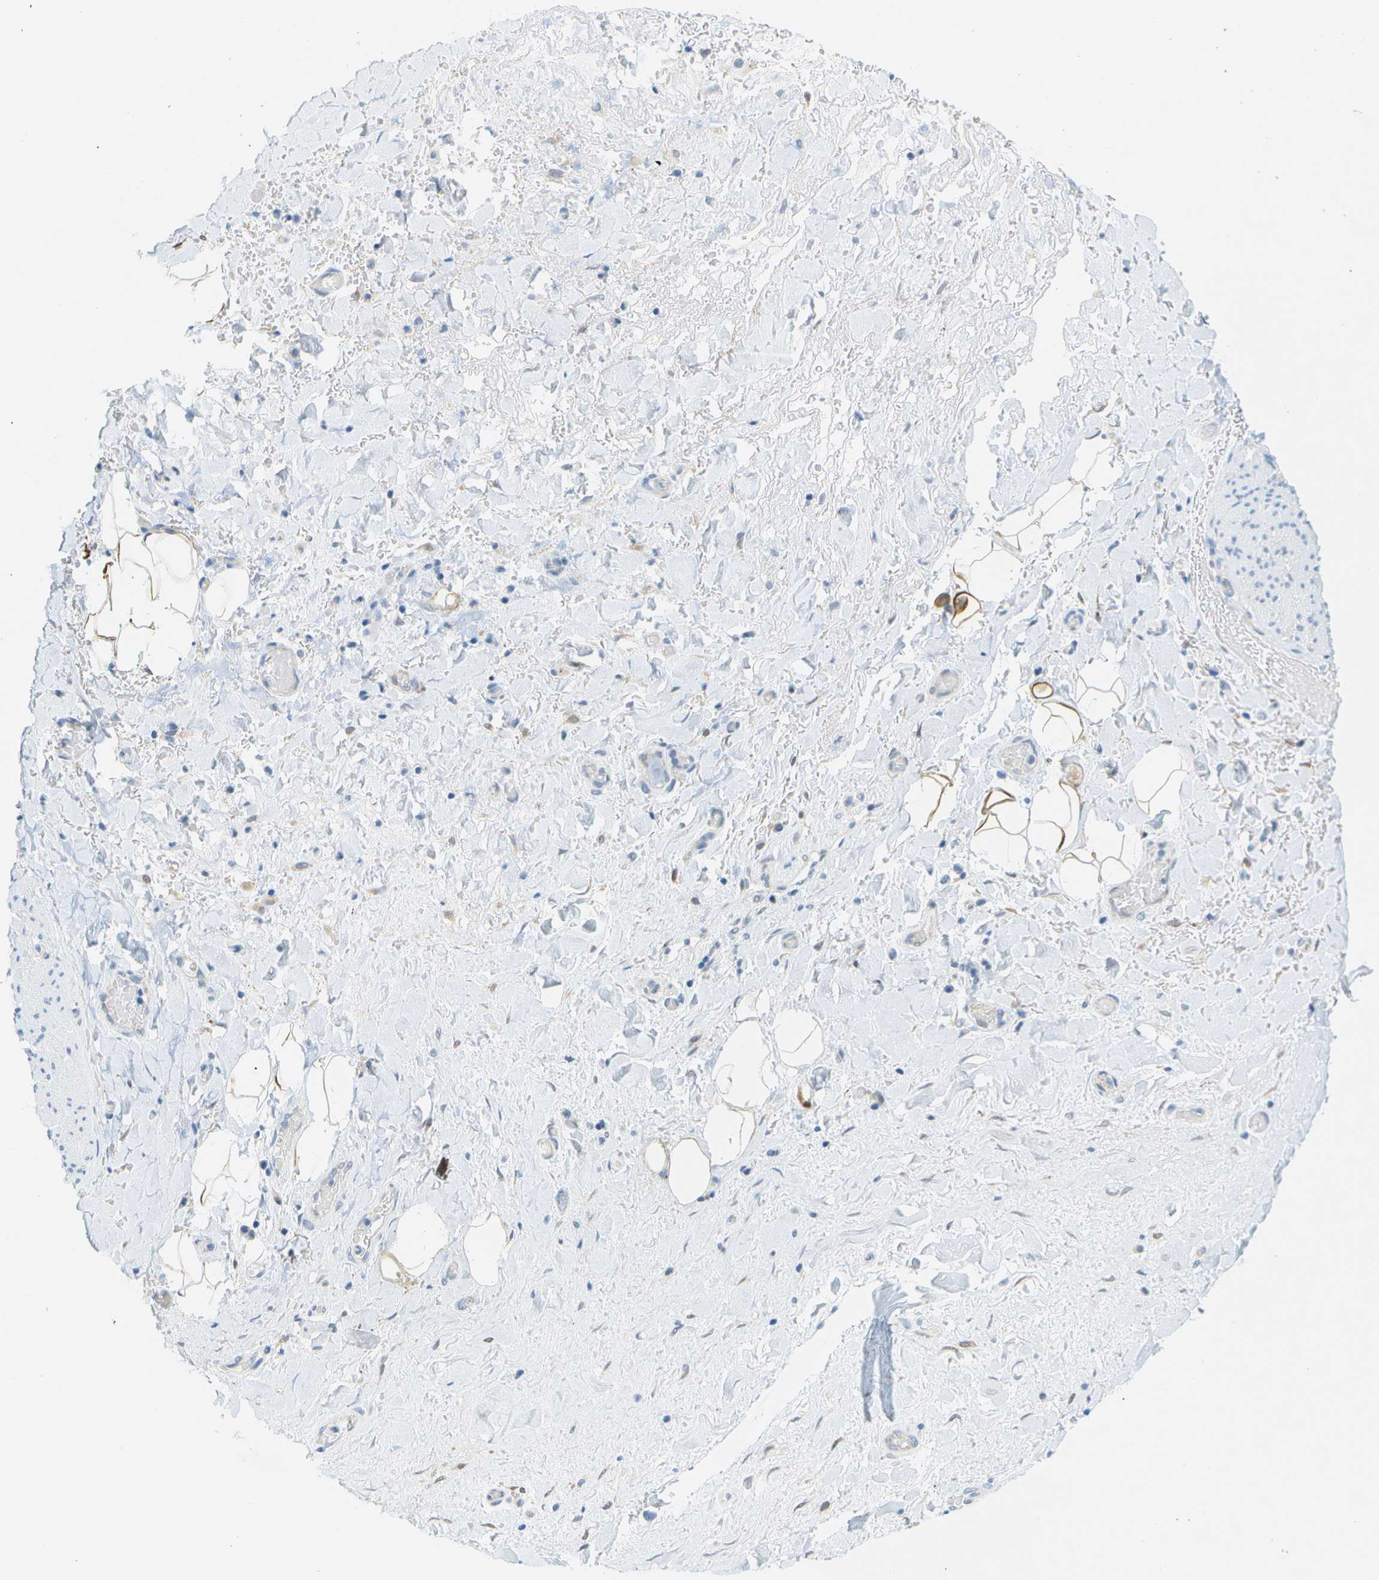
{"staining": {"intensity": "negative", "quantity": "none", "location": "none"}, "tissue": "liver cancer", "cell_type": "Tumor cells", "image_type": "cancer", "snomed": [{"axis": "morphology", "description": "Cholangiocarcinoma"}, {"axis": "topography", "description": "Liver"}], "caption": "Tumor cells show no significant expression in cholangiocarcinoma (liver). Nuclei are stained in blue.", "gene": "CUL9", "patient": {"sex": "female", "age": 38}}